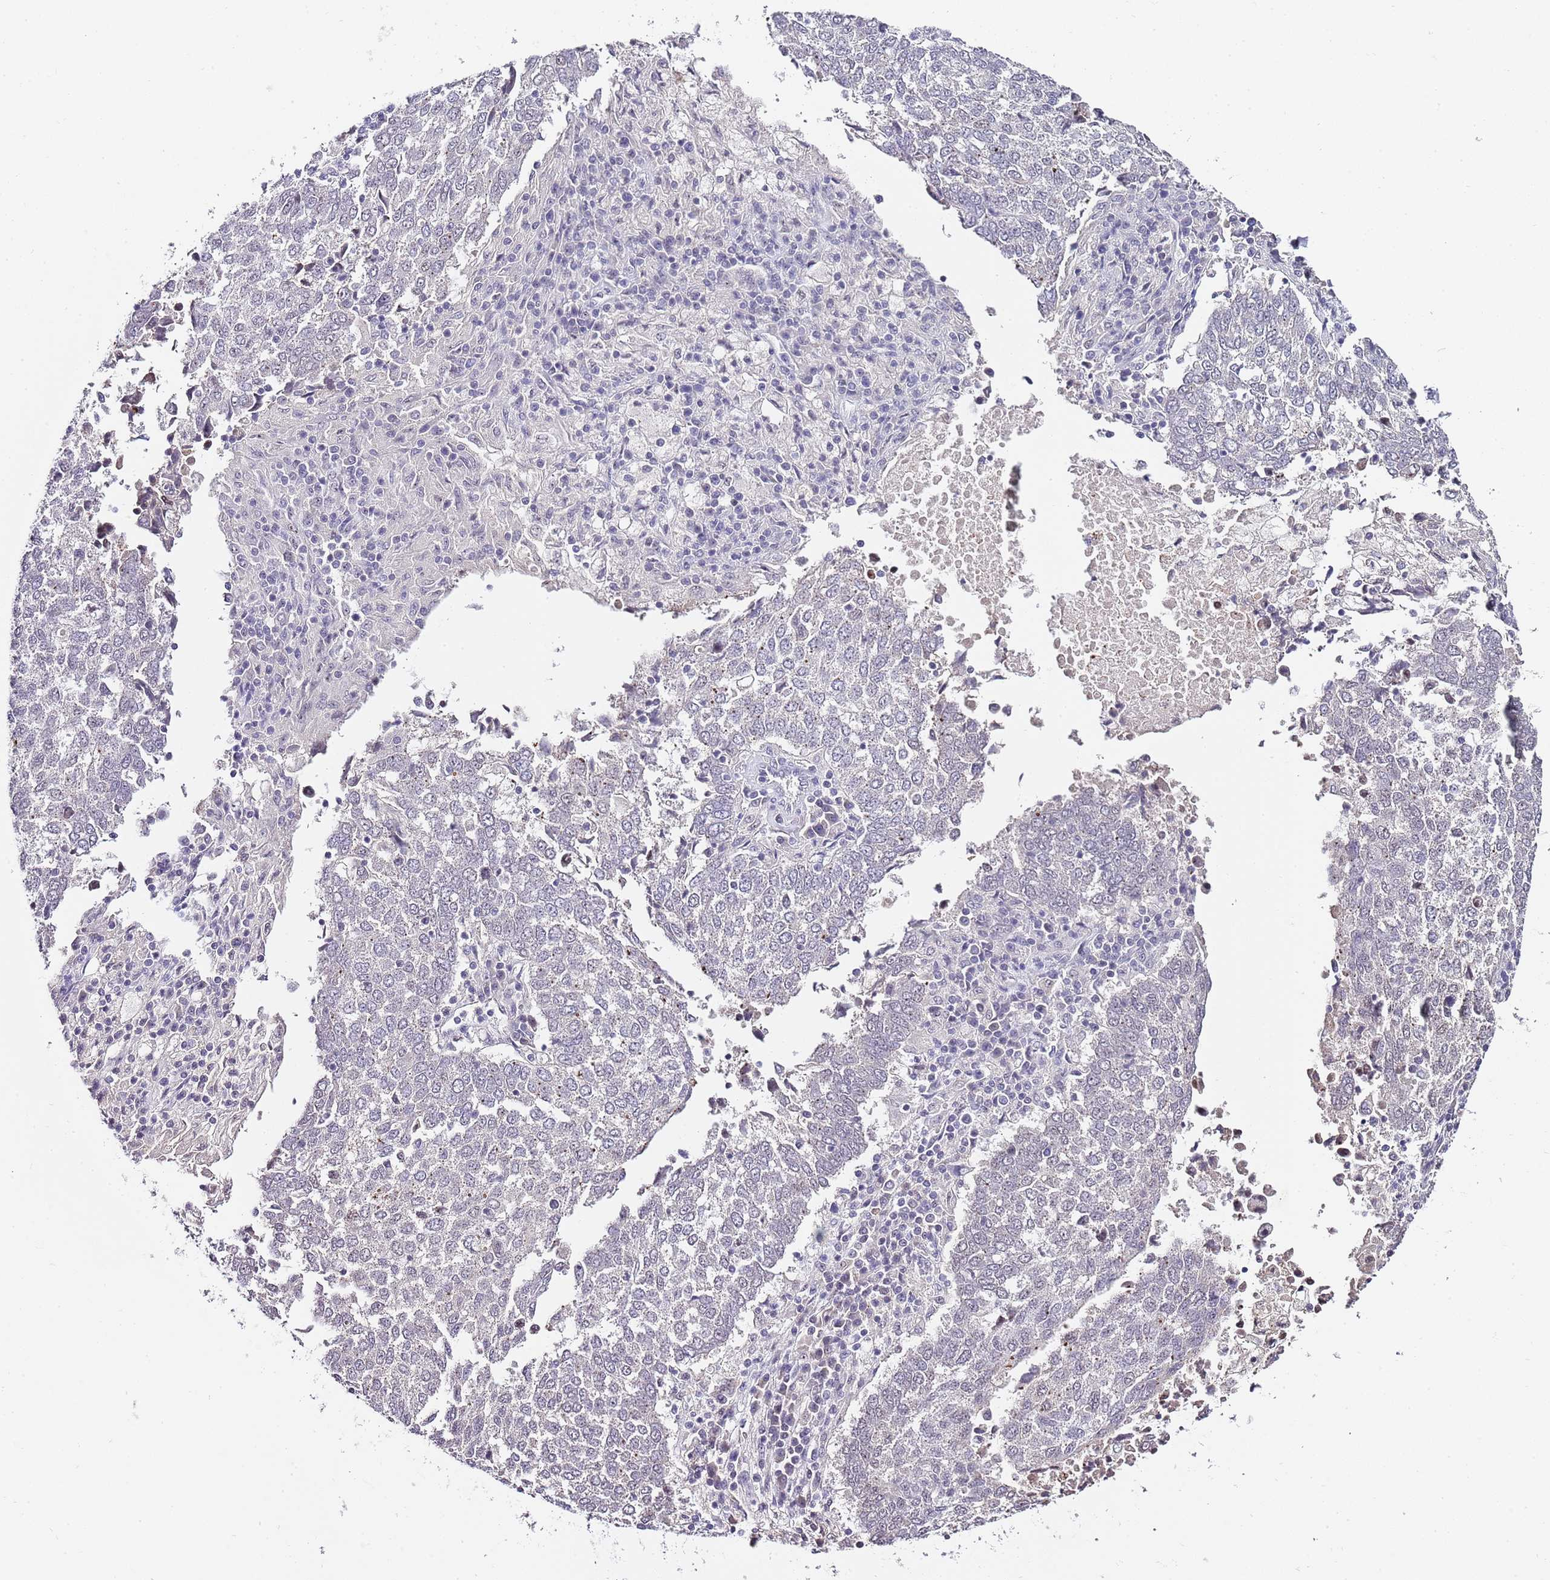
{"staining": {"intensity": "negative", "quantity": "none", "location": "none"}, "tissue": "lung cancer", "cell_type": "Tumor cells", "image_type": "cancer", "snomed": [{"axis": "morphology", "description": "Squamous cell carcinoma, NOS"}, {"axis": "topography", "description": "Lung"}], "caption": "Human lung squamous cell carcinoma stained for a protein using immunohistochemistry reveals no expression in tumor cells.", "gene": "NOP56", "patient": {"sex": "male", "age": 73}}